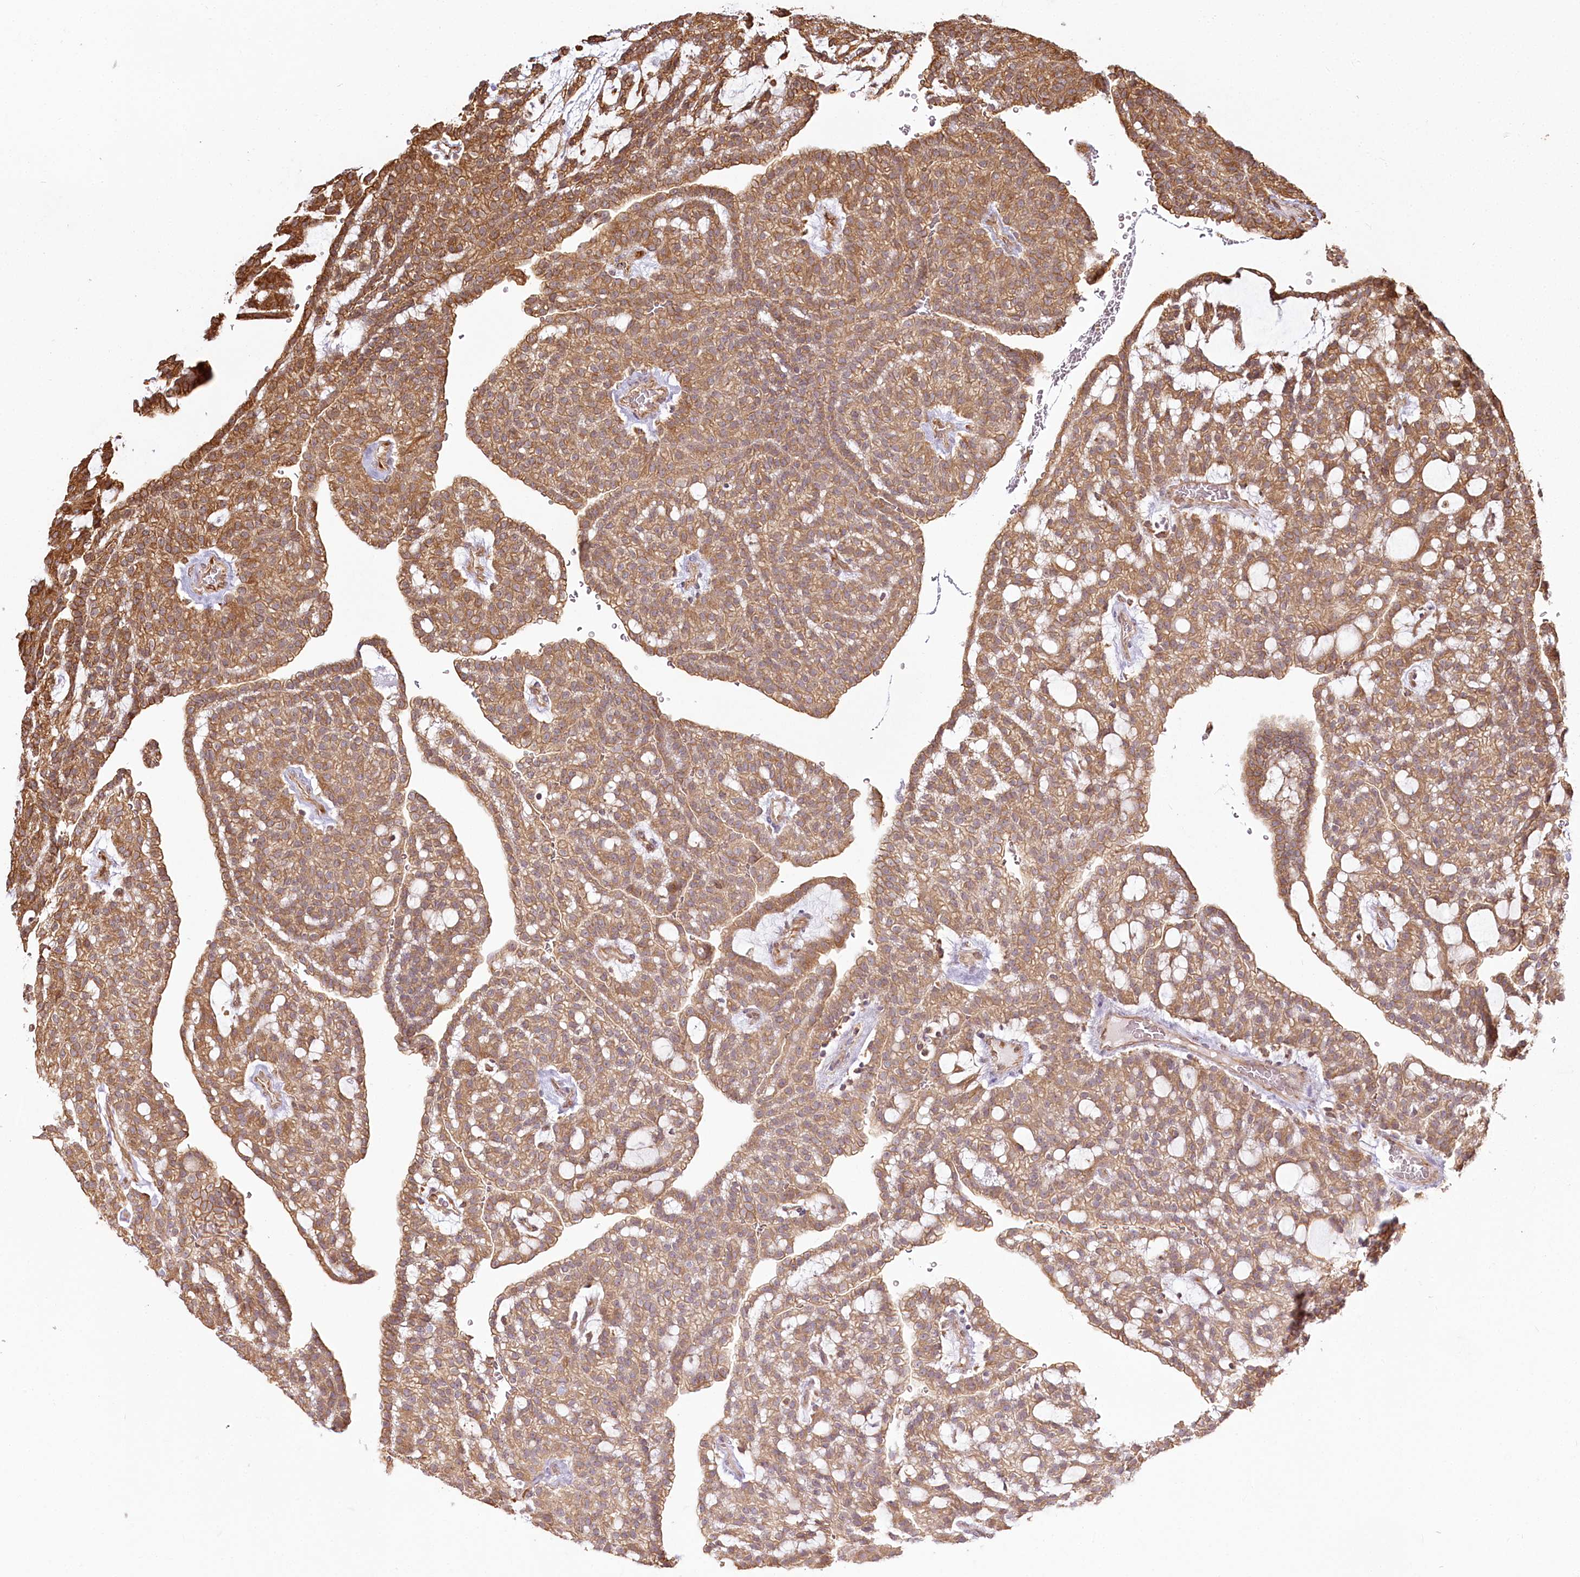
{"staining": {"intensity": "moderate", "quantity": ">75%", "location": "cytoplasmic/membranous"}, "tissue": "renal cancer", "cell_type": "Tumor cells", "image_type": "cancer", "snomed": [{"axis": "morphology", "description": "Adenocarcinoma, NOS"}, {"axis": "topography", "description": "Kidney"}], "caption": "Tumor cells reveal moderate cytoplasmic/membranous positivity in approximately >75% of cells in adenocarcinoma (renal).", "gene": "FAM13A", "patient": {"sex": "male", "age": 63}}